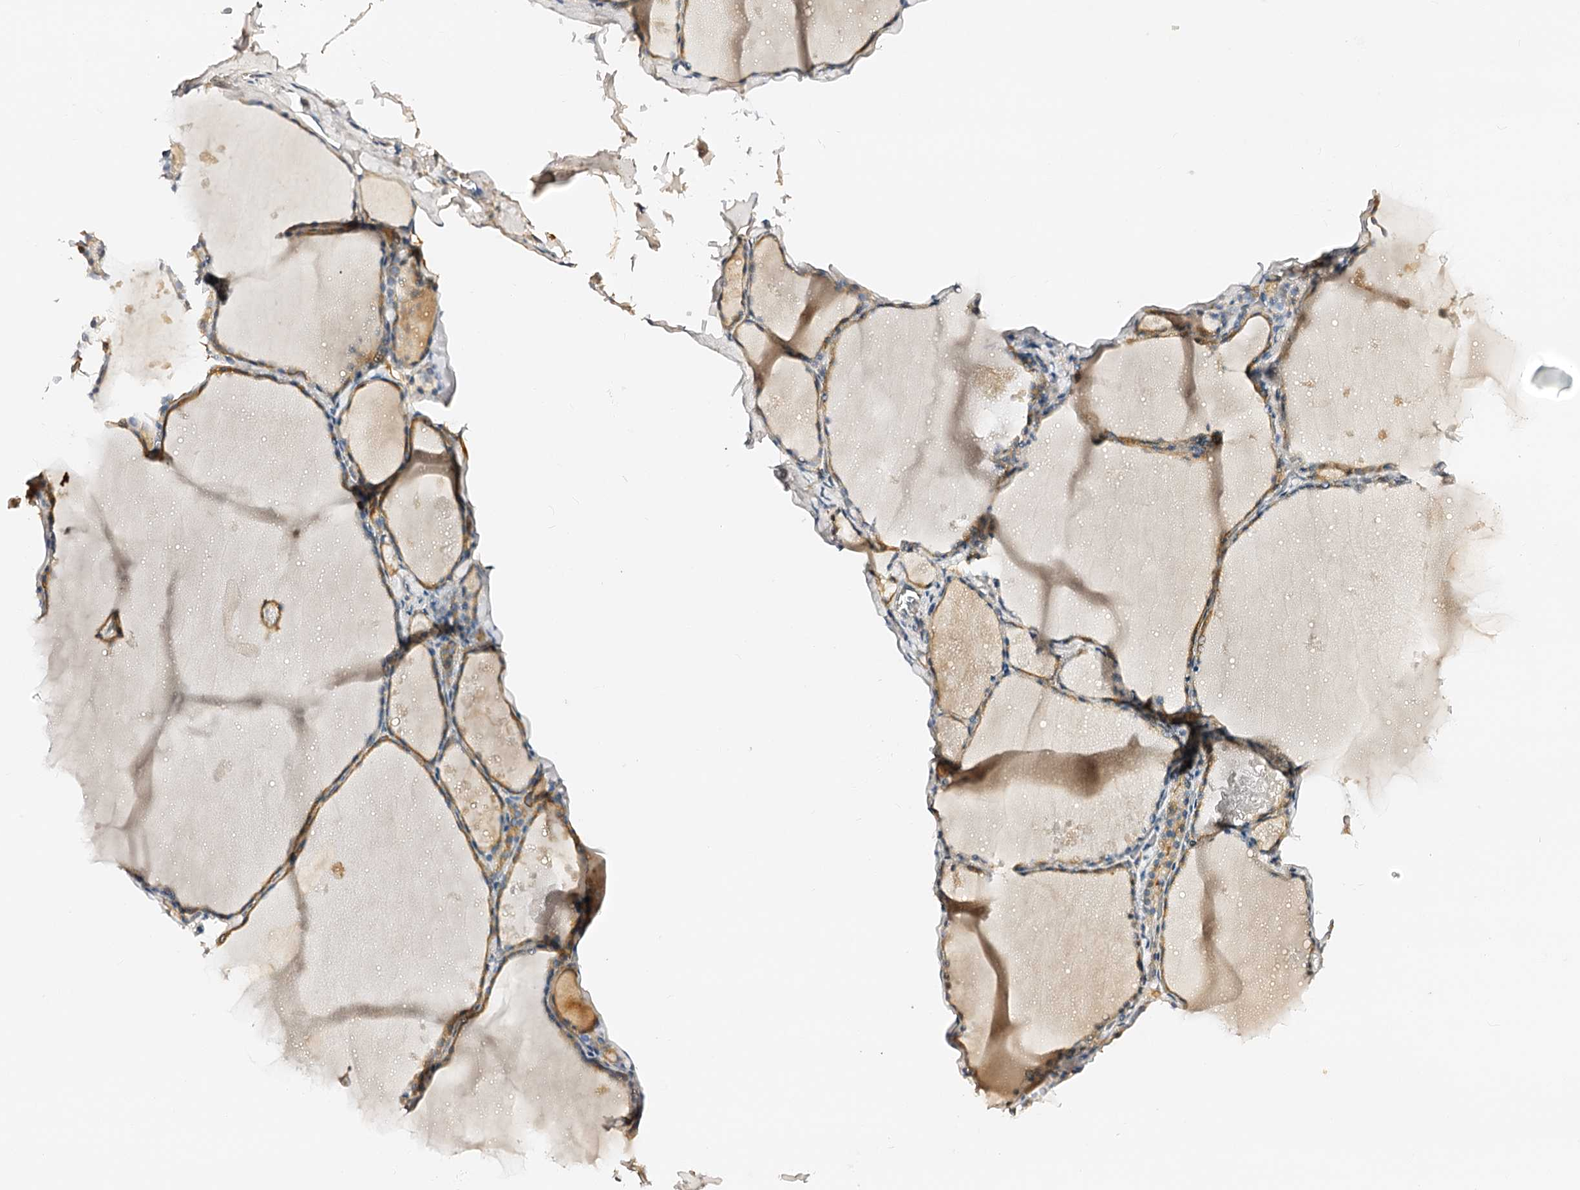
{"staining": {"intensity": "moderate", "quantity": ">75%", "location": "cytoplasmic/membranous"}, "tissue": "thyroid gland", "cell_type": "Glandular cells", "image_type": "normal", "snomed": [{"axis": "morphology", "description": "Normal tissue, NOS"}, {"axis": "topography", "description": "Thyroid gland"}], "caption": "IHC image of unremarkable human thyroid gland stained for a protein (brown), which exhibits medium levels of moderate cytoplasmic/membranous expression in about >75% of glandular cells.", "gene": "CSKMT", "patient": {"sex": "male", "age": 56}}